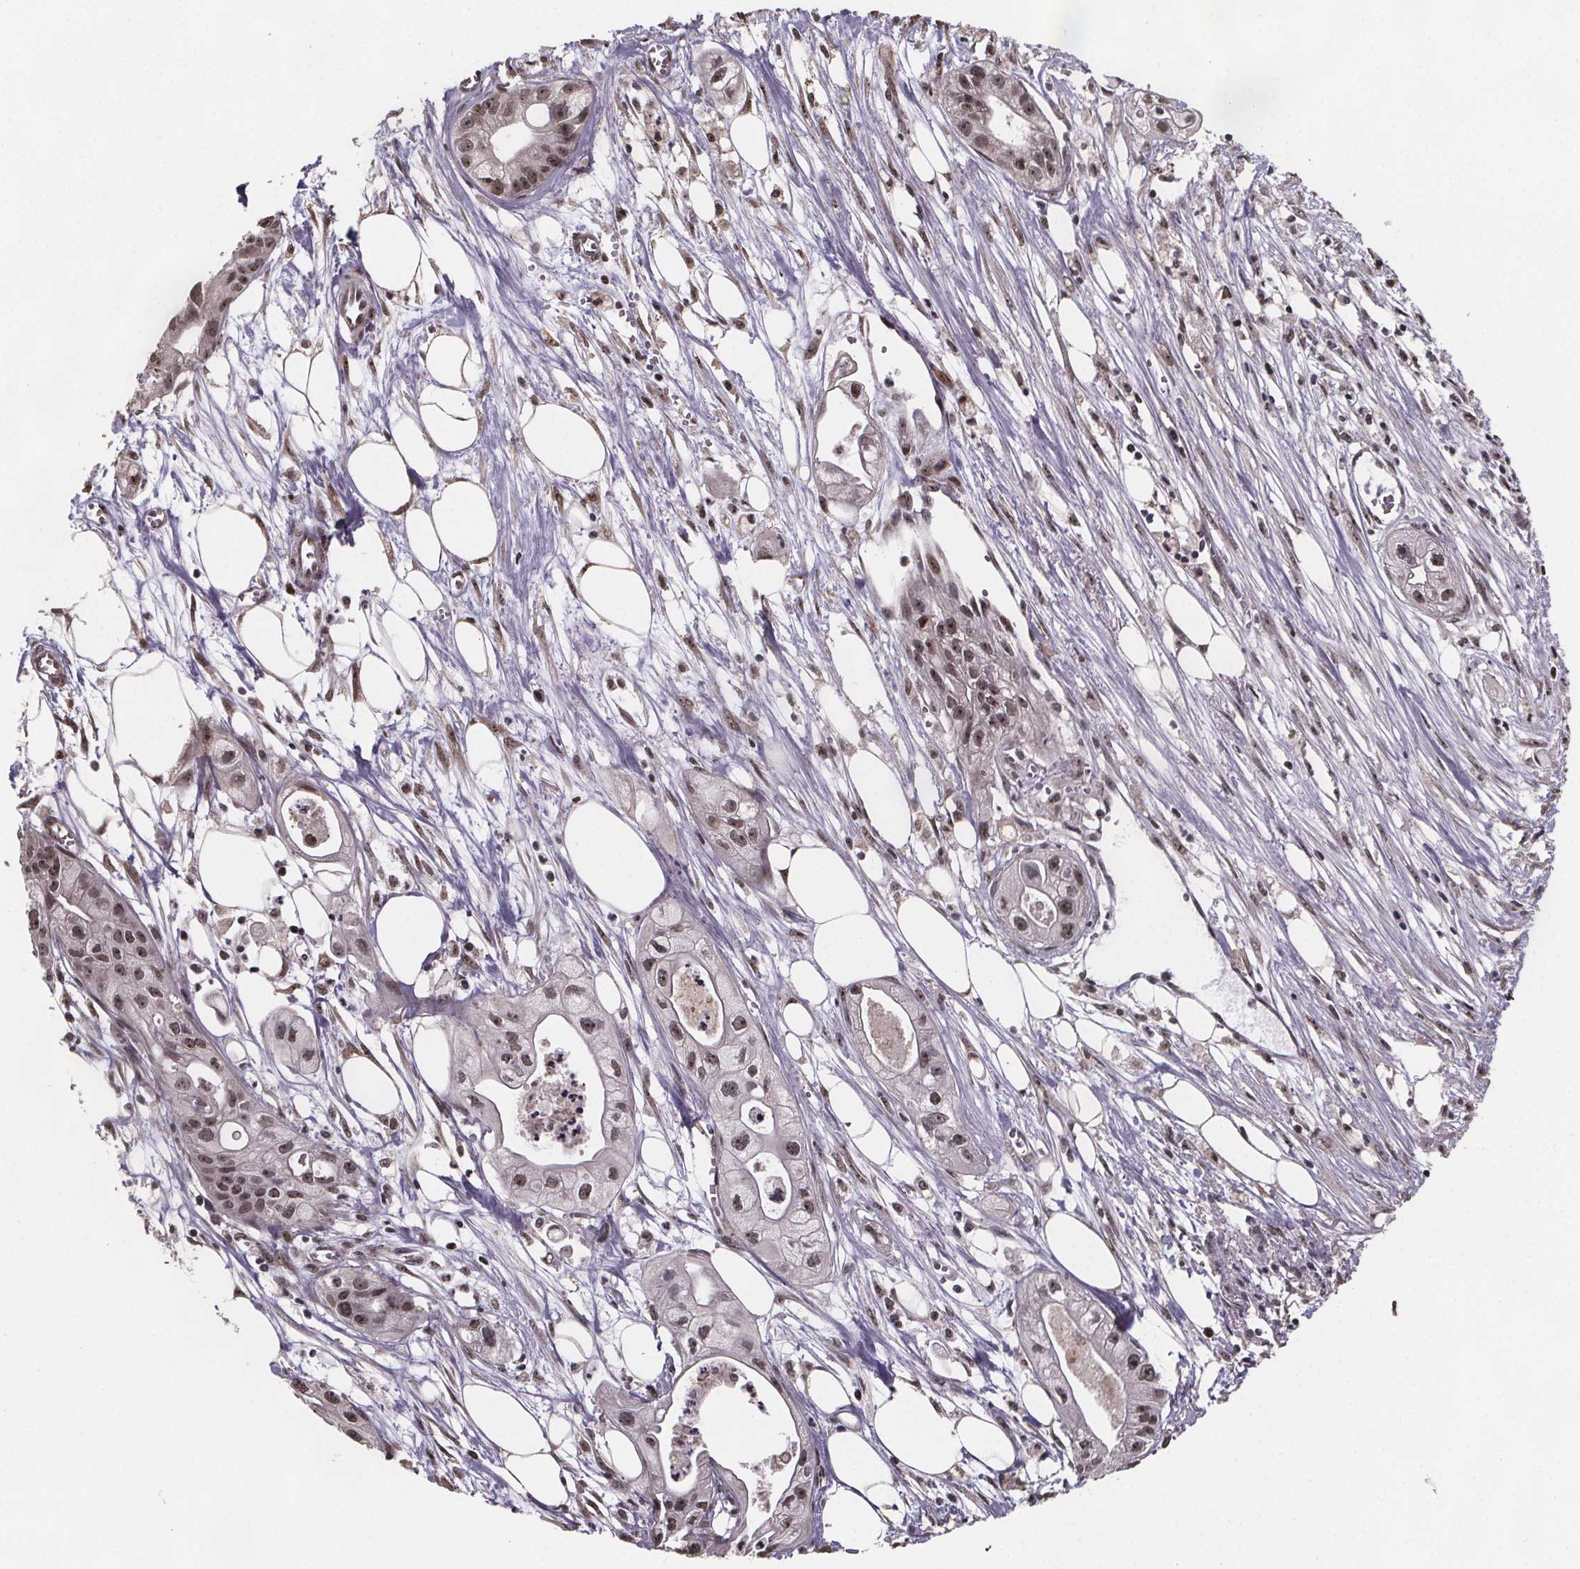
{"staining": {"intensity": "moderate", "quantity": ">75%", "location": "nuclear"}, "tissue": "pancreatic cancer", "cell_type": "Tumor cells", "image_type": "cancer", "snomed": [{"axis": "morphology", "description": "Adenocarcinoma, NOS"}, {"axis": "topography", "description": "Pancreas"}], "caption": "The image displays staining of pancreatic cancer (adenocarcinoma), revealing moderate nuclear protein positivity (brown color) within tumor cells.", "gene": "U2SURP", "patient": {"sex": "male", "age": 70}}